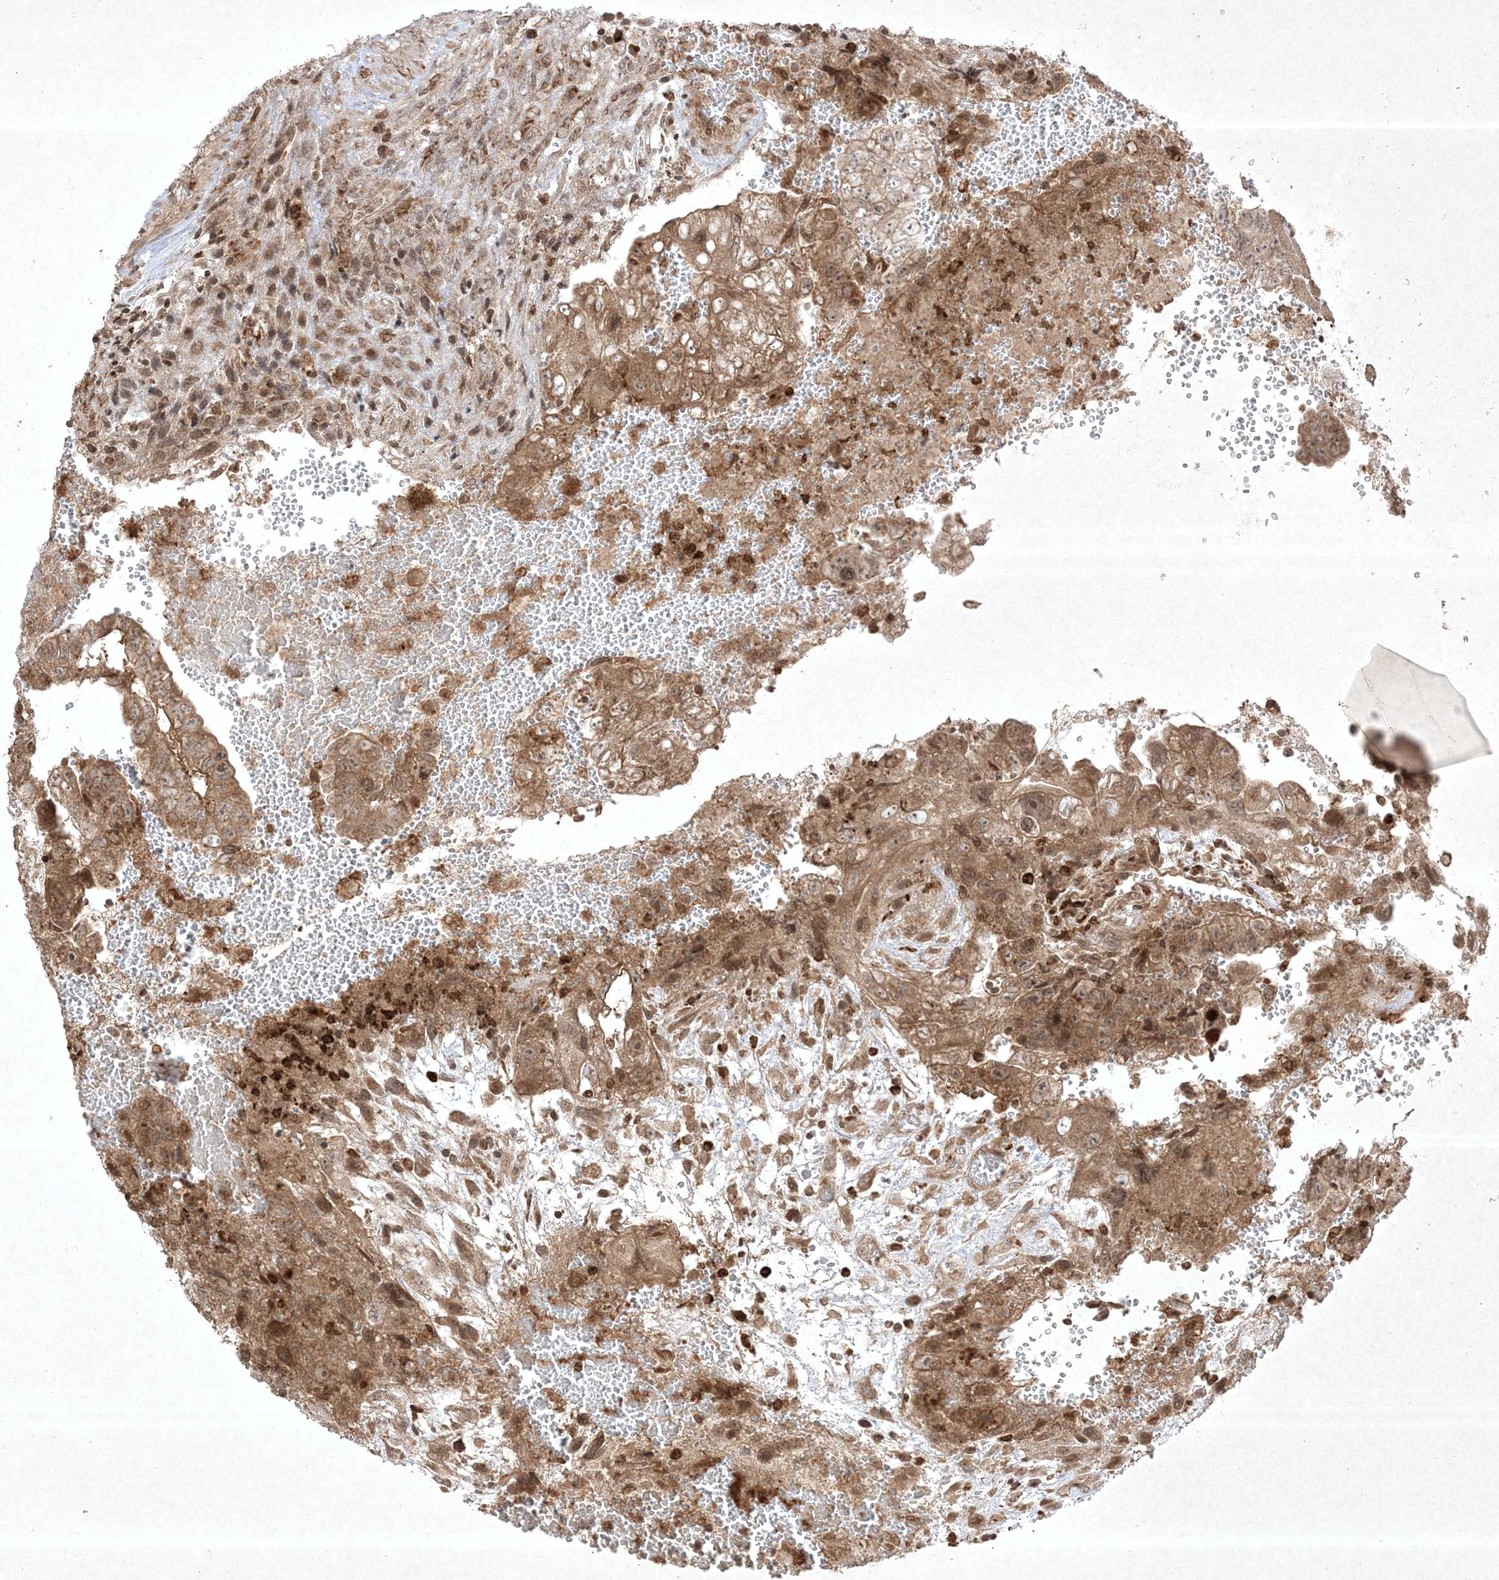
{"staining": {"intensity": "moderate", "quantity": "25%-75%", "location": "cytoplasmic/membranous,nuclear"}, "tissue": "testis cancer", "cell_type": "Tumor cells", "image_type": "cancer", "snomed": [{"axis": "morphology", "description": "Carcinoma, Embryonal, NOS"}, {"axis": "topography", "description": "Testis"}], "caption": "Protein analysis of testis cancer tissue displays moderate cytoplasmic/membranous and nuclear positivity in about 25%-75% of tumor cells. The protein of interest is shown in brown color, while the nuclei are stained blue.", "gene": "PTK6", "patient": {"sex": "male", "age": 37}}